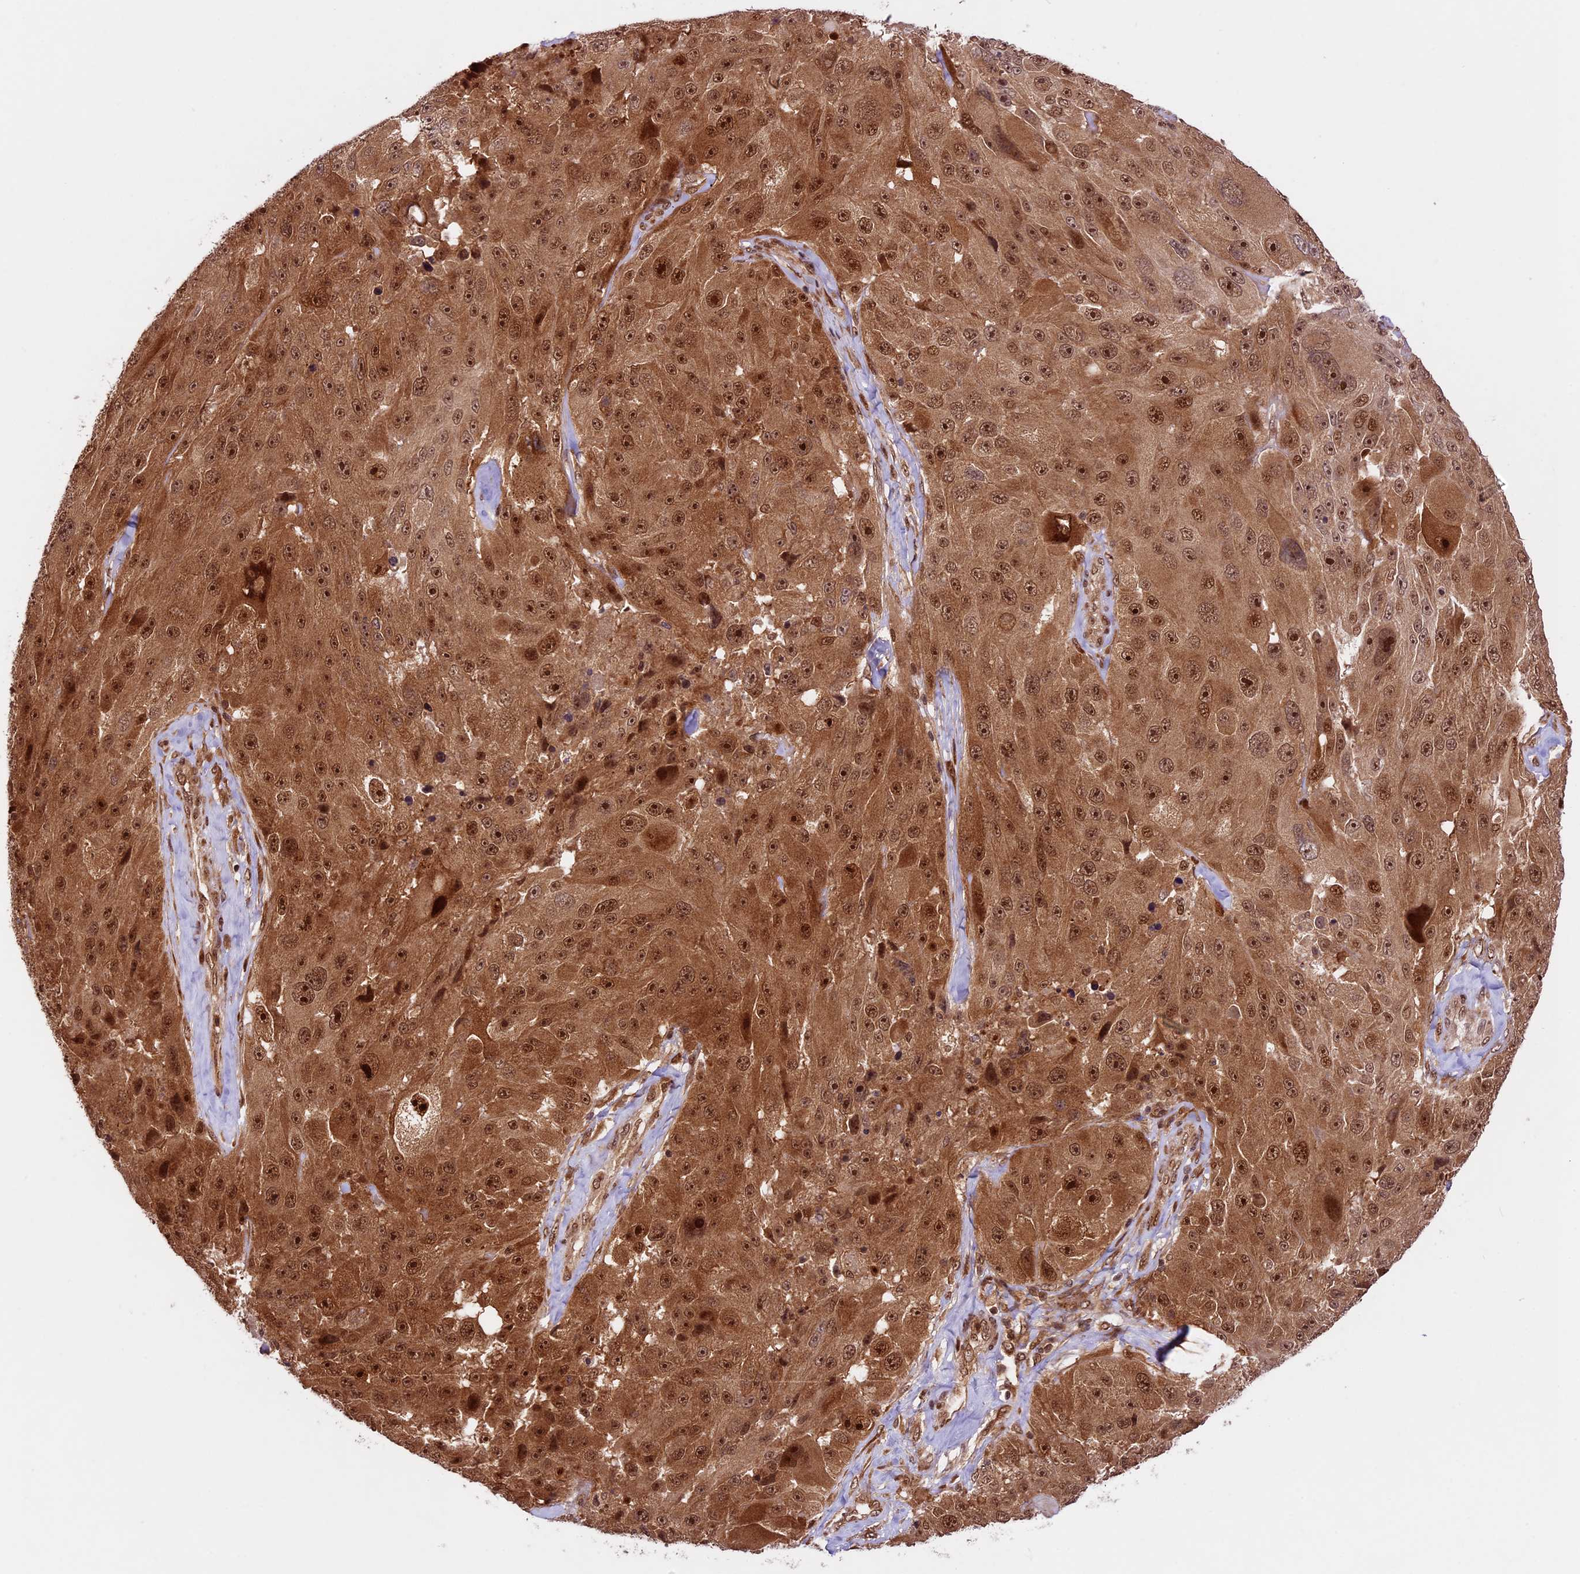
{"staining": {"intensity": "strong", "quantity": ">75%", "location": "cytoplasmic/membranous,nuclear"}, "tissue": "melanoma", "cell_type": "Tumor cells", "image_type": "cancer", "snomed": [{"axis": "morphology", "description": "Malignant melanoma, Metastatic site"}, {"axis": "topography", "description": "Lymph node"}], "caption": "Immunohistochemical staining of malignant melanoma (metastatic site) shows high levels of strong cytoplasmic/membranous and nuclear protein expression in about >75% of tumor cells. (DAB IHC with brightfield microscopy, high magnification).", "gene": "DHX38", "patient": {"sex": "male", "age": 62}}